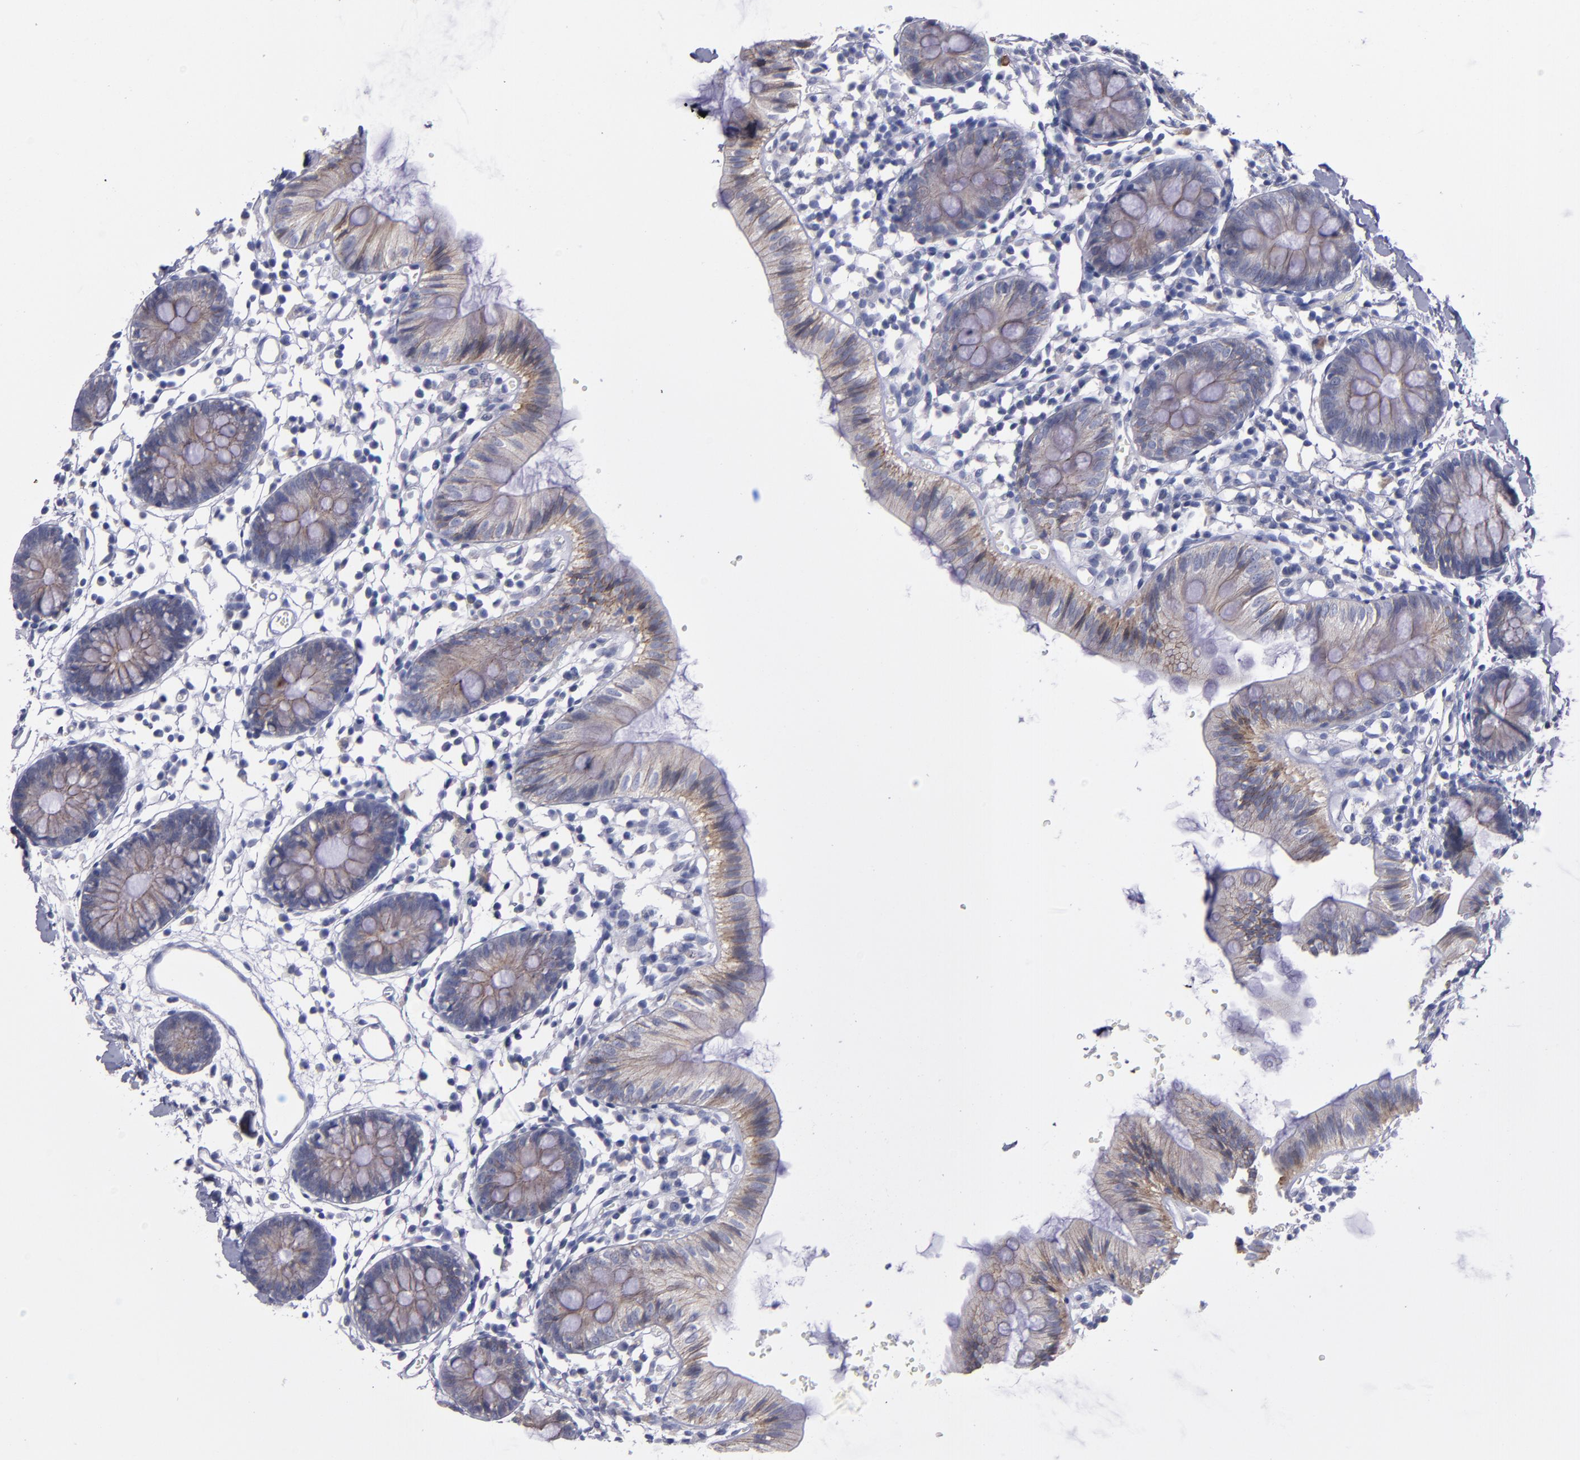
{"staining": {"intensity": "negative", "quantity": "none", "location": "none"}, "tissue": "colon", "cell_type": "Endothelial cells", "image_type": "normal", "snomed": [{"axis": "morphology", "description": "Normal tissue, NOS"}, {"axis": "topography", "description": "Colon"}], "caption": "The immunohistochemistry histopathology image has no significant staining in endothelial cells of colon.", "gene": "CDH3", "patient": {"sex": "male", "age": 14}}